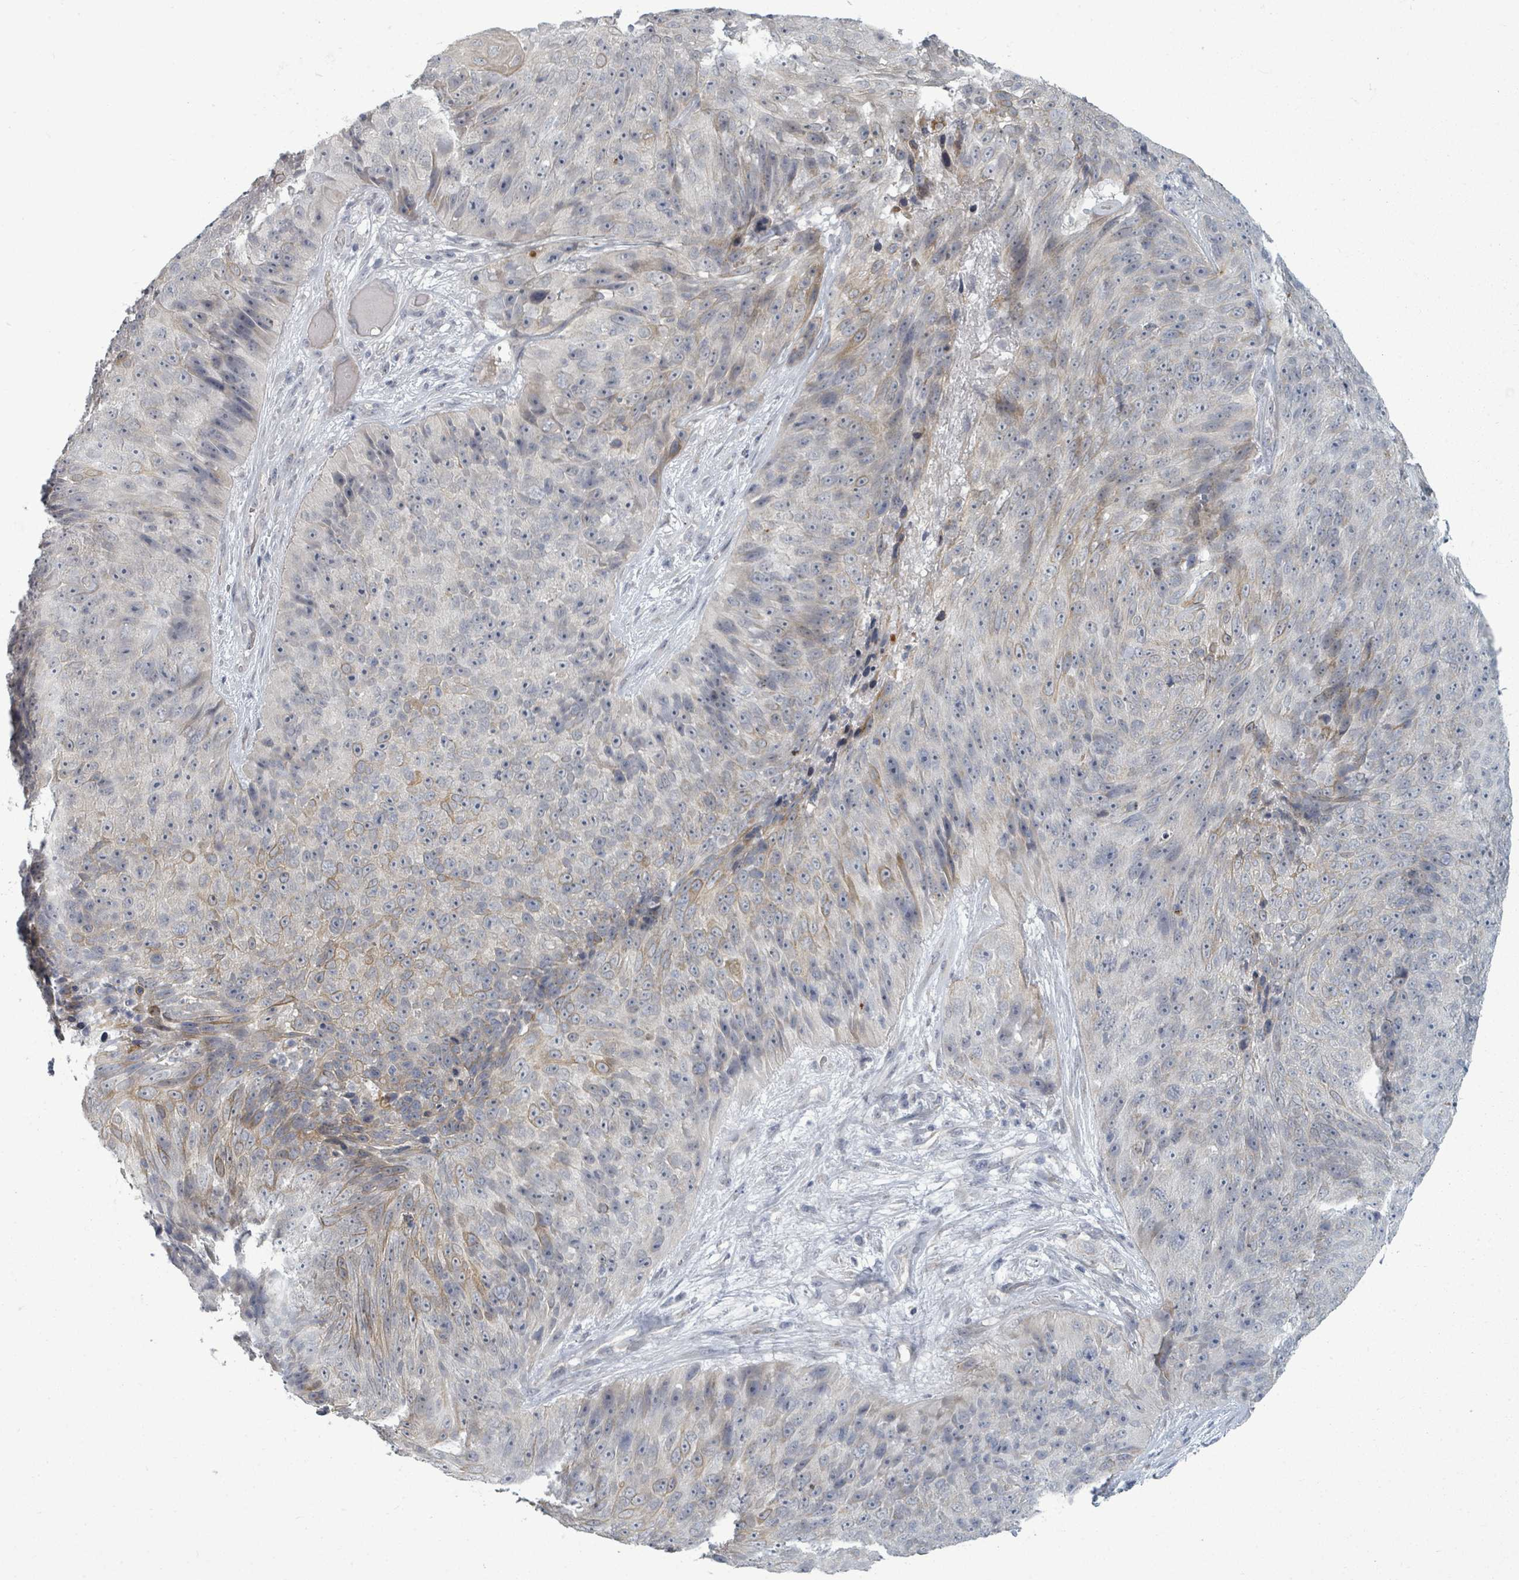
{"staining": {"intensity": "weak", "quantity": "<25%", "location": "cytoplasmic/membranous"}, "tissue": "skin cancer", "cell_type": "Tumor cells", "image_type": "cancer", "snomed": [{"axis": "morphology", "description": "Squamous cell carcinoma, NOS"}, {"axis": "topography", "description": "Skin"}], "caption": "Immunohistochemical staining of human squamous cell carcinoma (skin) reveals no significant positivity in tumor cells.", "gene": "PTPN20", "patient": {"sex": "female", "age": 87}}